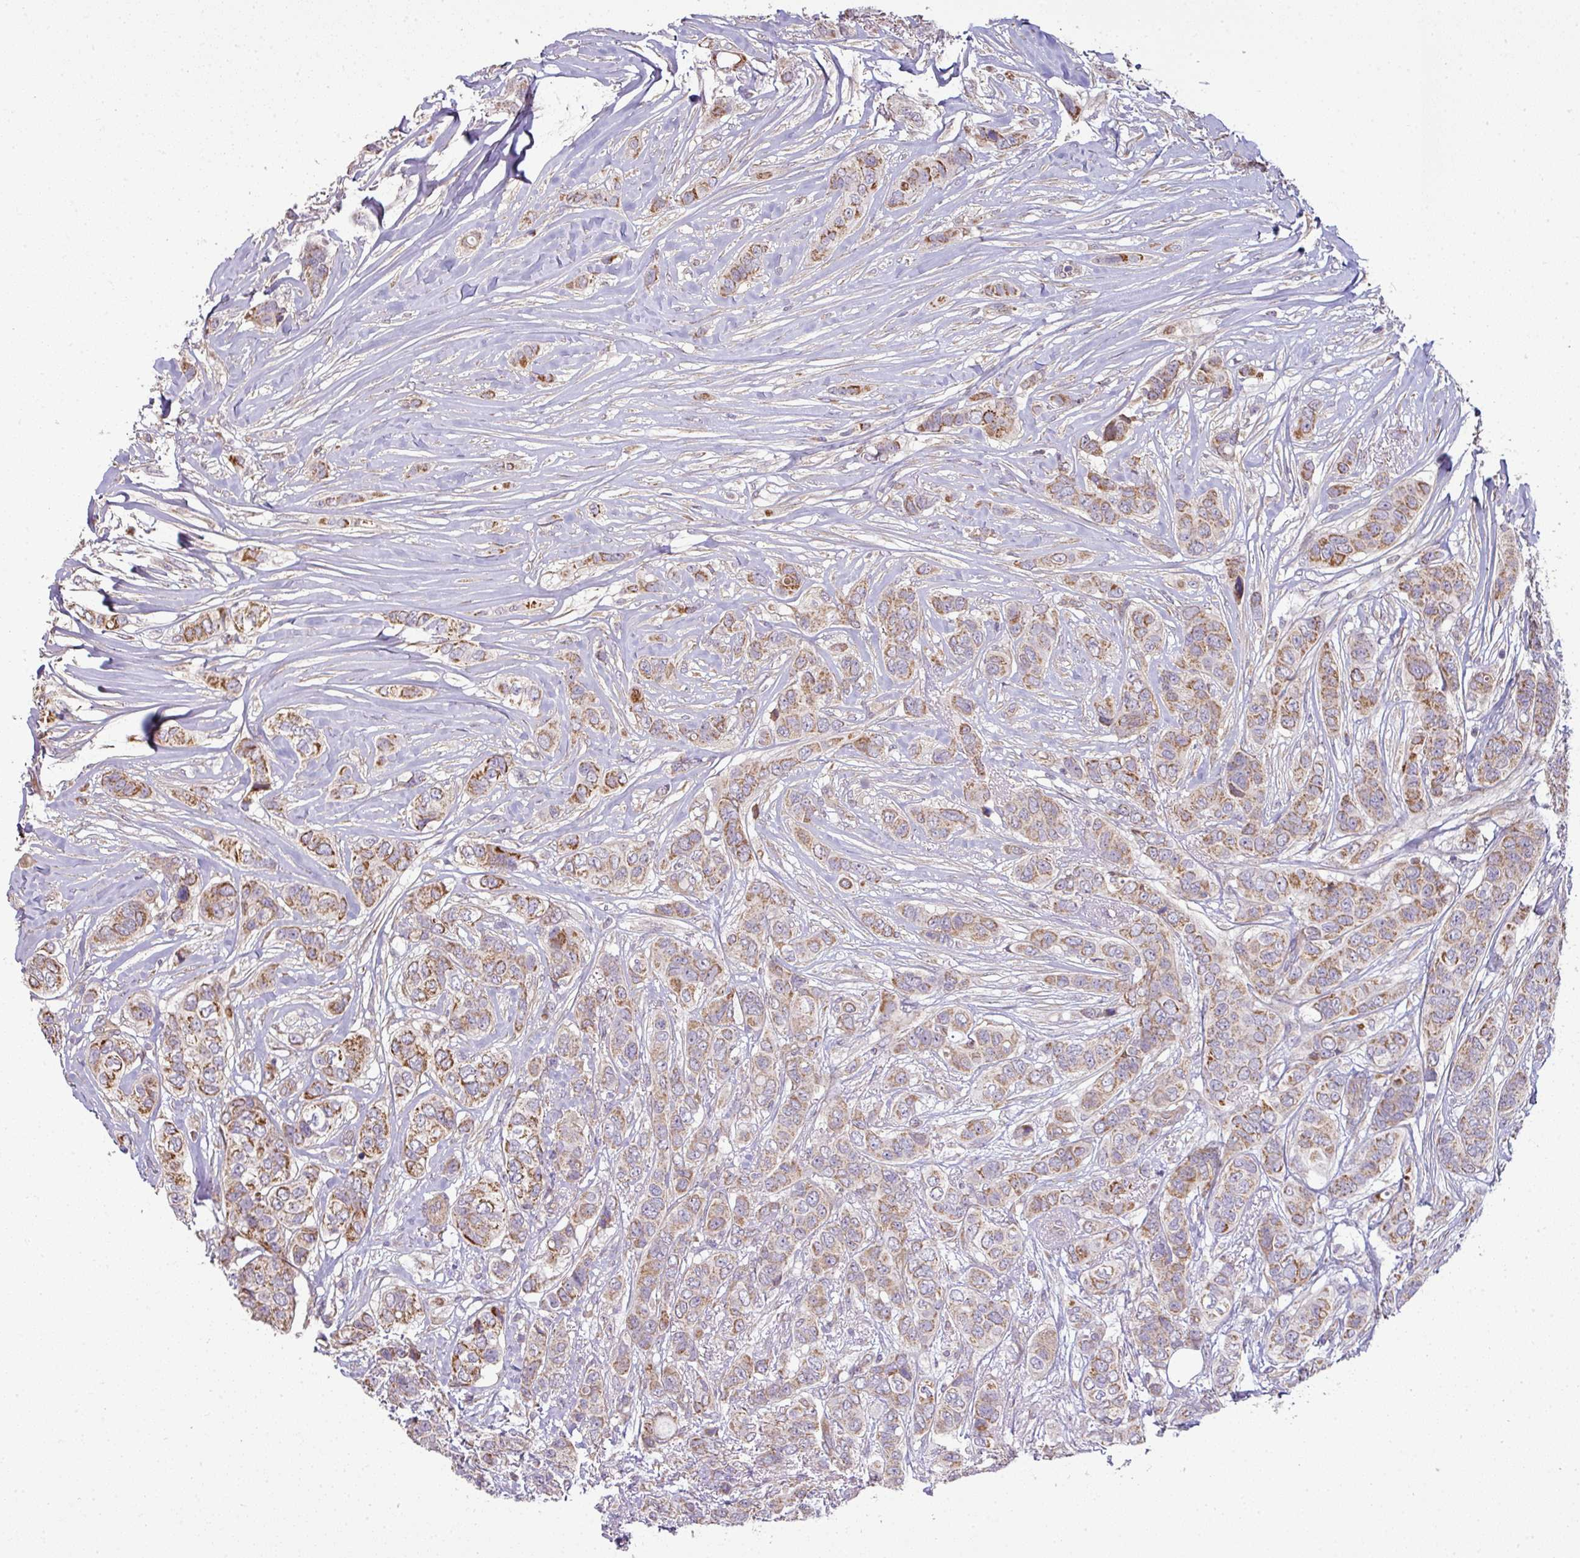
{"staining": {"intensity": "moderate", "quantity": ">75%", "location": "cytoplasmic/membranous"}, "tissue": "breast cancer", "cell_type": "Tumor cells", "image_type": "cancer", "snomed": [{"axis": "morphology", "description": "Lobular carcinoma"}, {"axis": "topography", "description": "Breast"}], "caption": "Immunohistochemistry (DAB (3,3'-diaminobenzidine)) staining of human breast cancer displays moderate cytoplasmic/membranous protein staining in about >75% of tumor cells. The staining was performed using DAB (3,3'-diaminobenzidine) to visualize the protein expression in brown, while the nuclei were stained in blue with hematoxylin (Magnification: 20x).", "gene": "TIMMDC1", "patient": {"sex": "female", "age": 51}}